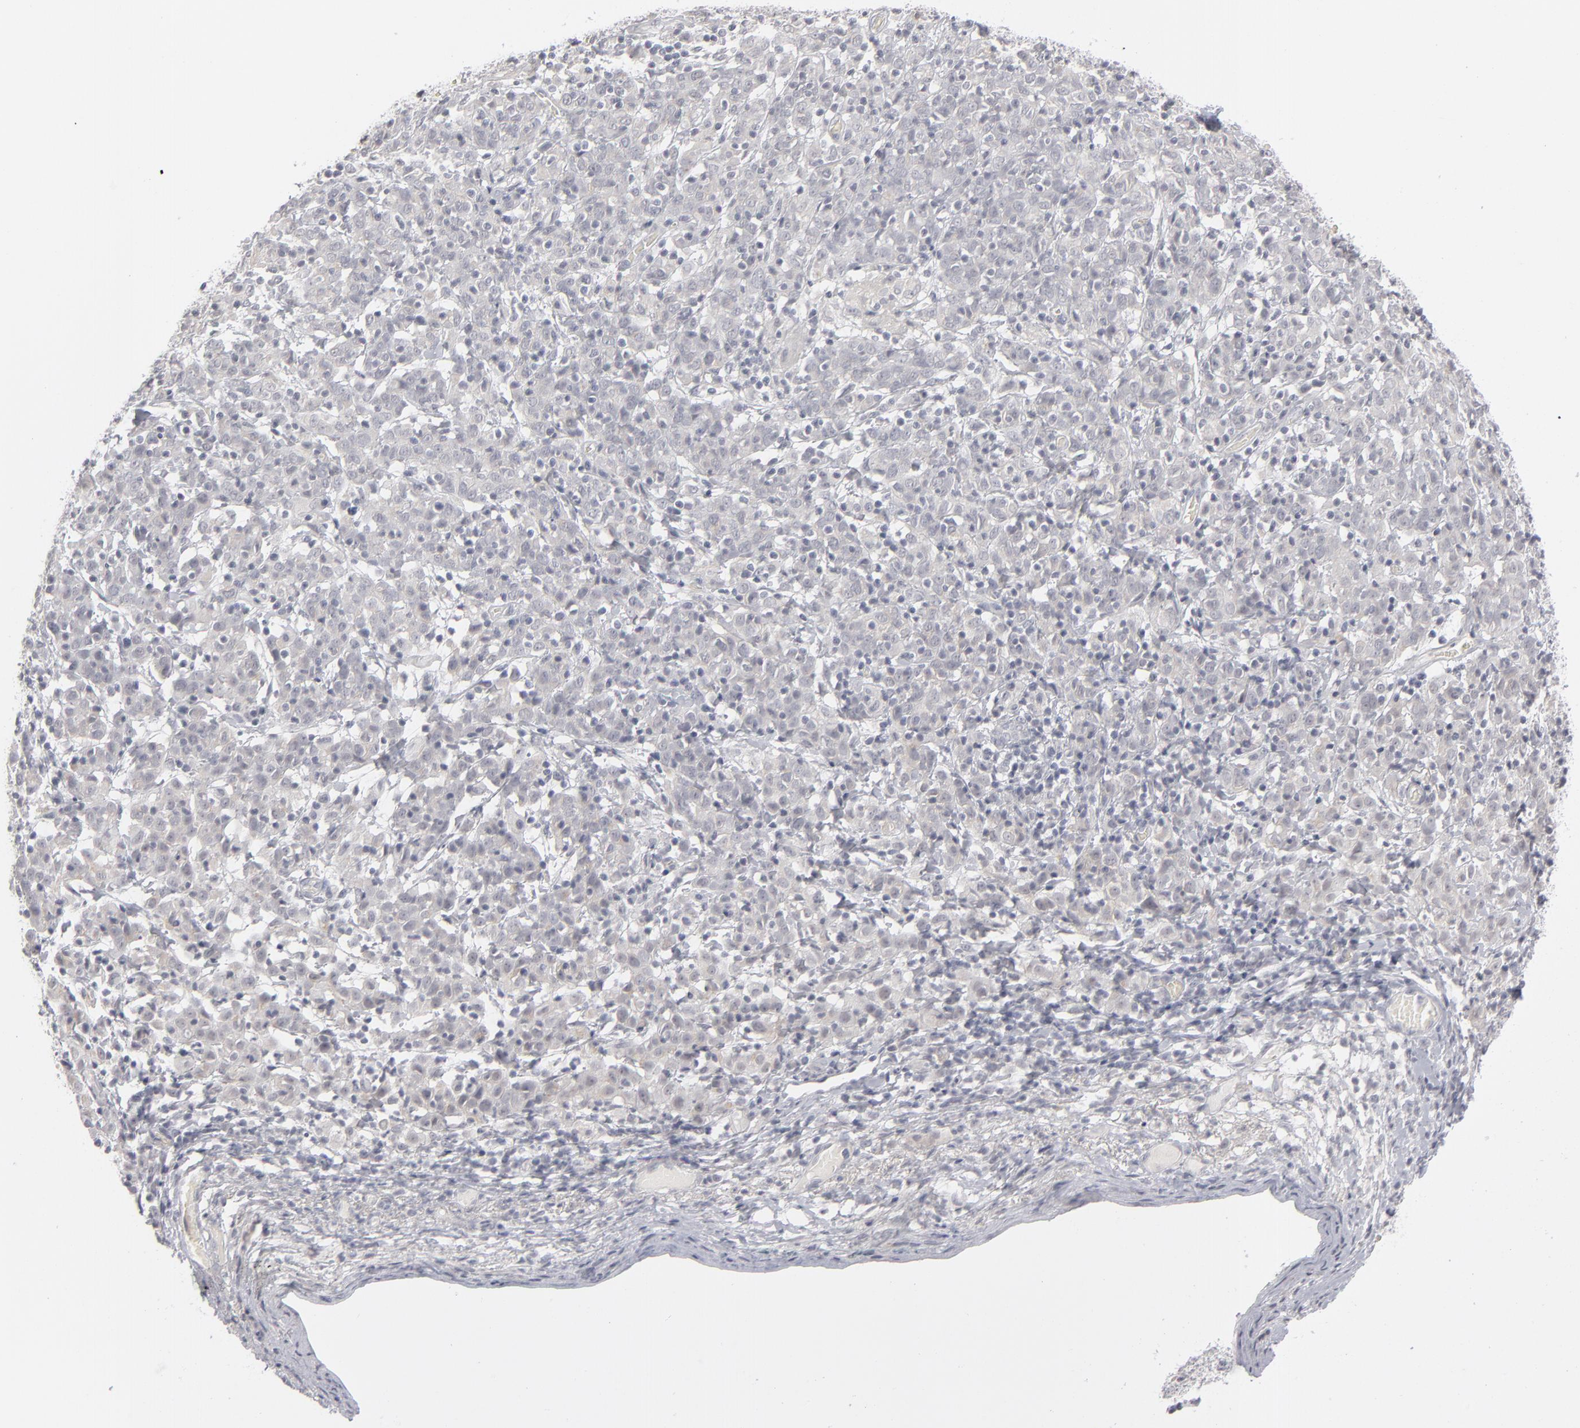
{"staining": {"intensity": "negative", "quantity": "none", "location": "none"}, "tissue": "cervical cancer", "cell_type": "Tumor cells", "image_type": "cancer", "snomed": [{"axis": "morphology", "description": "Normal tissue, NOS"}, {"axis": "morphology", "description": "Squamous cell carcinoma, NOS"}, {"axis": "topography", "description": "Cervix"}], "caption": "This micrograph is of cervical squamous cell carcinoma stained with immunohistochemistry (IHC) to label a protein in brown with the nuclei are counter-stained blue. There is no positivity in tumor cells. (Stains: DAB IHC with hematoxylin counter stain, Microscopy: brightfield microscopy at high magnification).", "gene": "KIAA1210", "patient": {"sex": "female", "age": 67}}